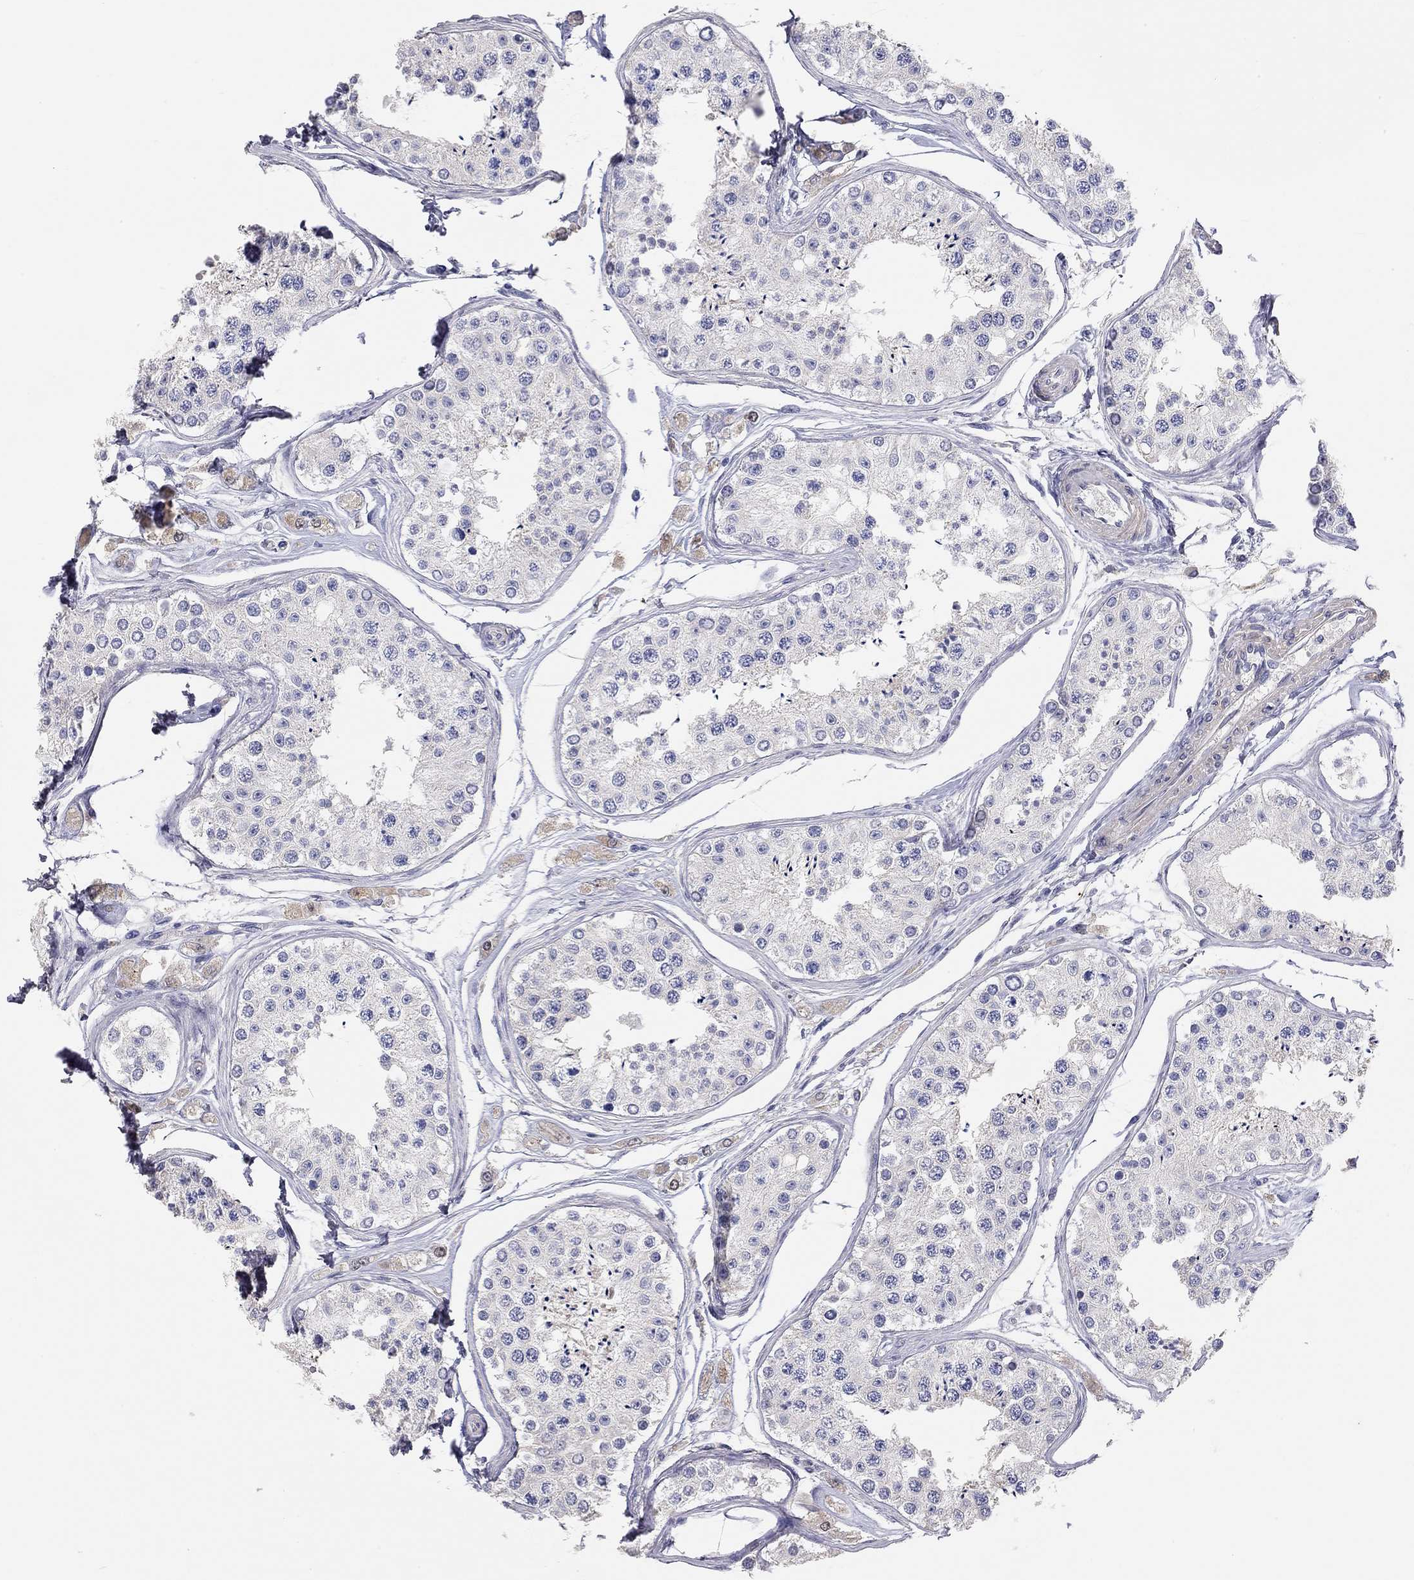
{"staining": {"intensity": "negative", "quantity": "none", "location": "none"}, "tissue": "testis", "cell_type": "Cells in seminiferous ducts", "image_type": "normal", "snomed": [{"axis": "morphology", "description": "Normal tissue, NOS"}, {"axis": "topography", "description": "Testis"}], "caption": "This is a micrograph of IHC staining of benign testis, which shows no expression in cells in seminiferous ducts.", "gene": "PAPSS2", "patient": {"sex": "male", "age": 25}}